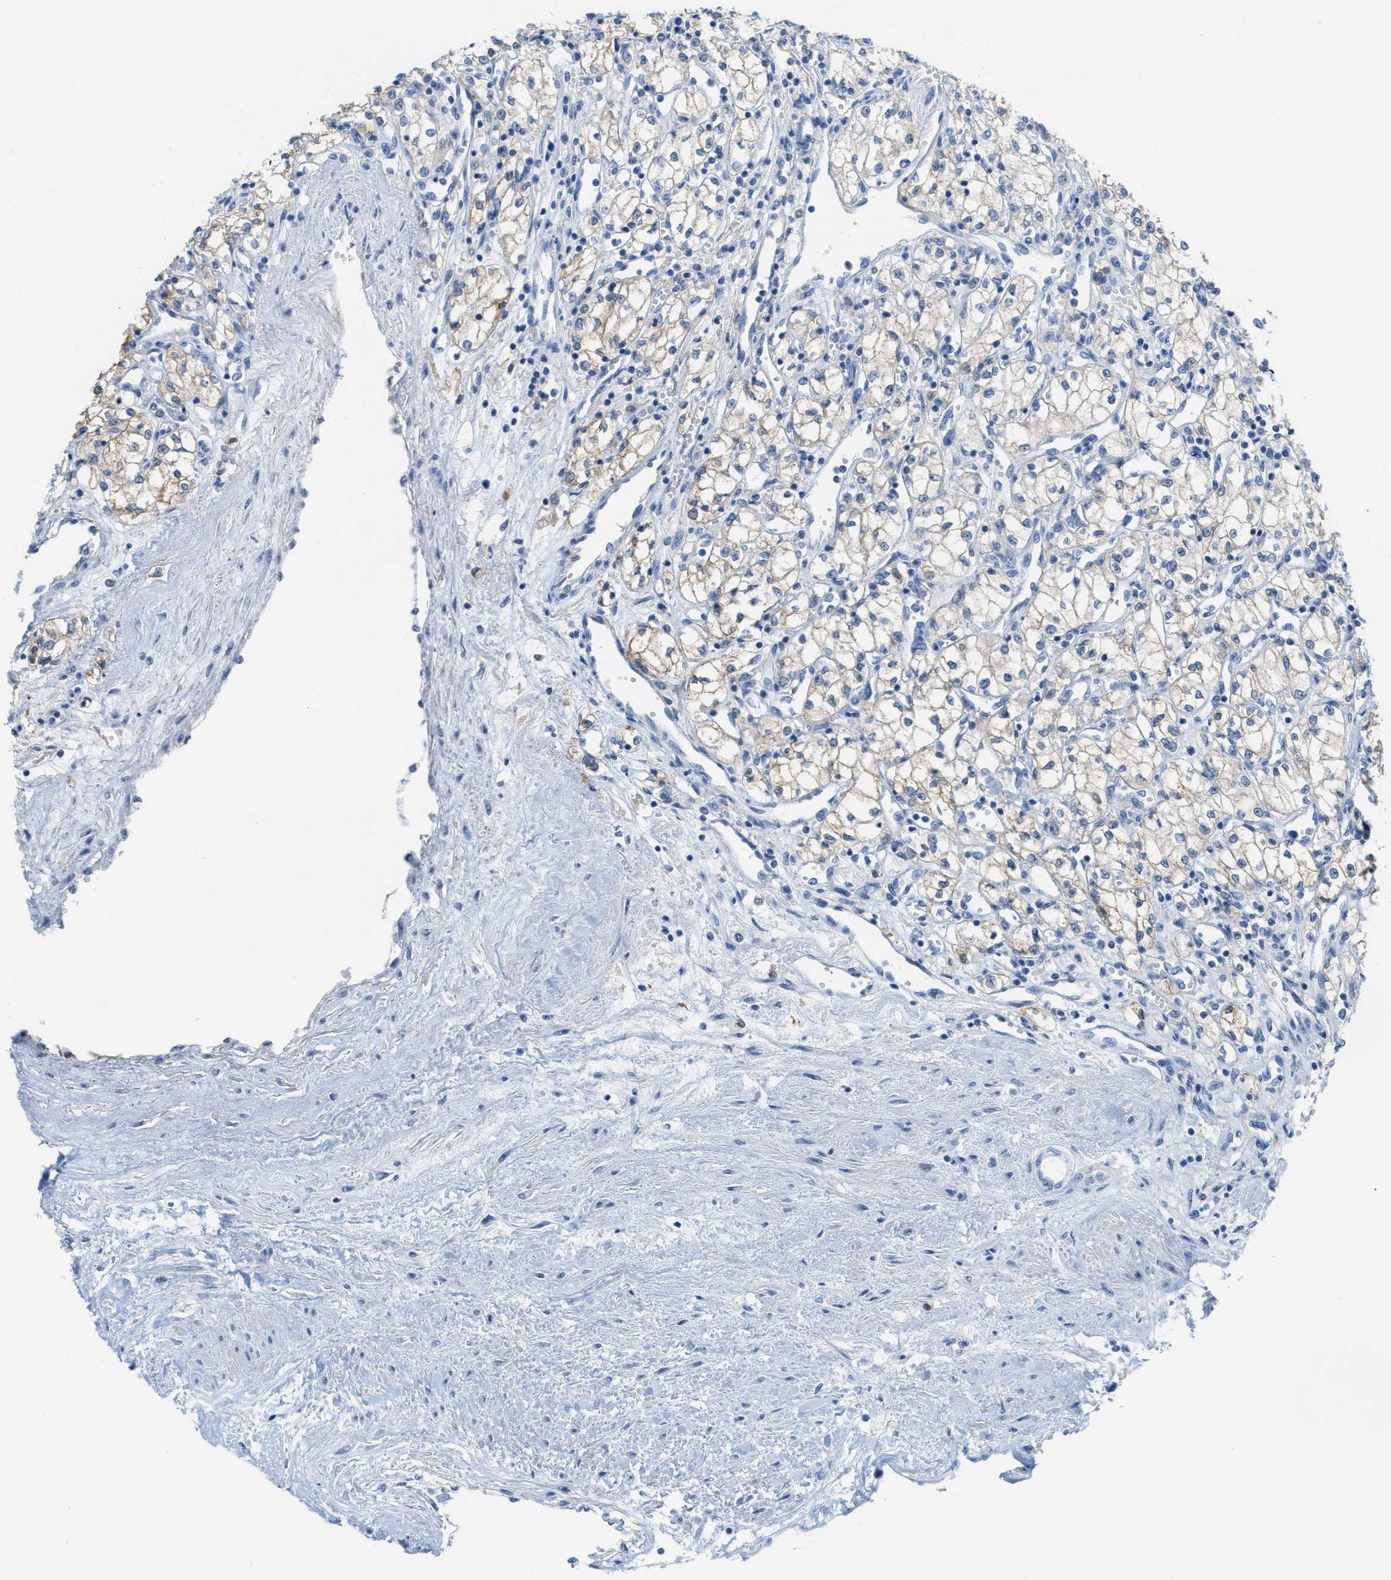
{"staining": {"intensity": "weak", "quantity": "<25%", "location": "cytoplasmic/membranous"}, "tissue": "renal cancer", "cell_type": "Tumor cells", "image_type": "cancer", "snomed": [{"axis": "morphology", "description": "Adenocarcinoma, NOS"}, {"axis": "topography", "description": "Kidney"}], "caption": "The histopathology image reveals no staining of tumor cells in renal cancer (adenocarcinoma).", "gene": "ASGR1", "patient": {"sex": "male", "age": 59}}